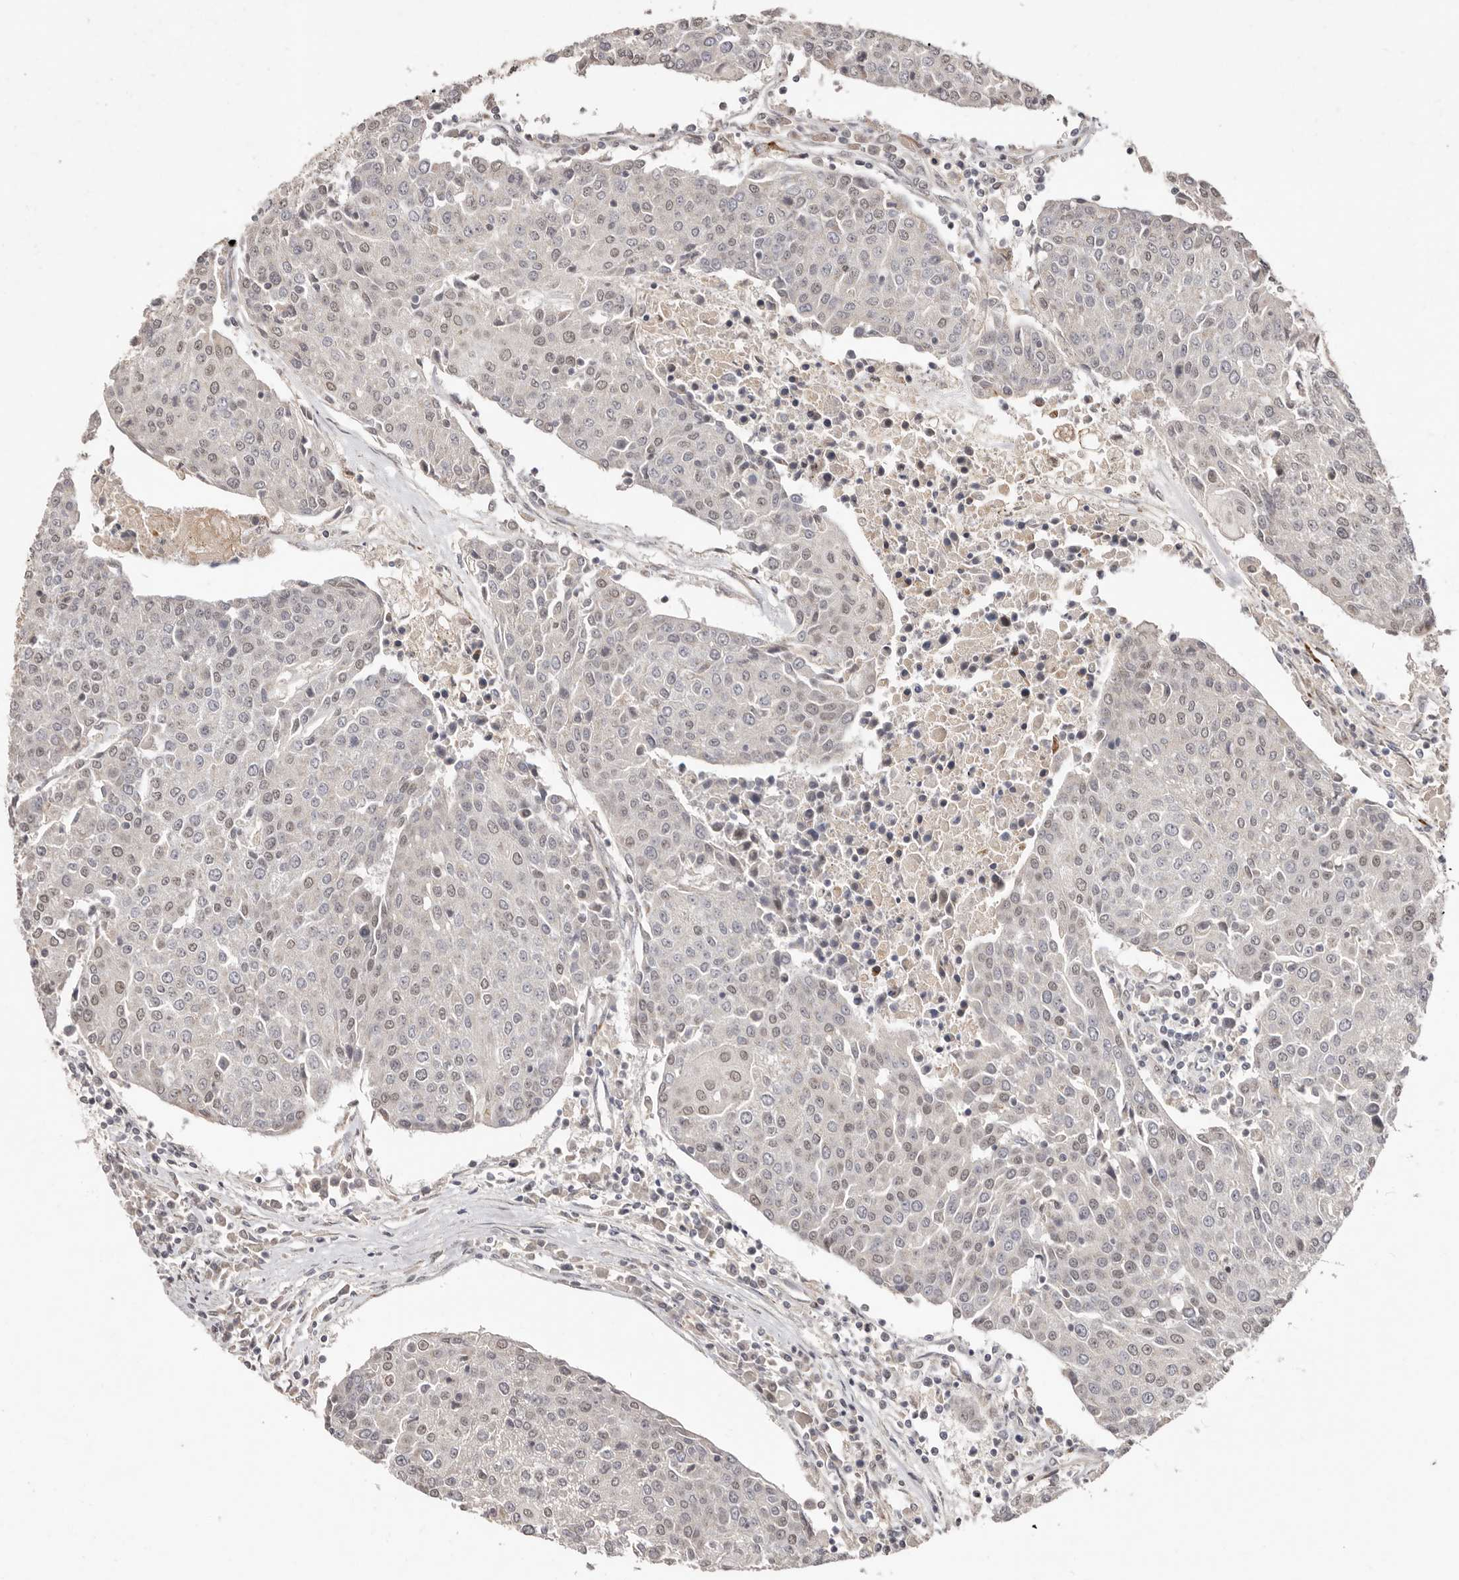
{"staining": {"intensity": "weak", "quantity": "25%-75%", "location": "nuclear"}, "tissue": "urothelial cancer", "cell_type": "Tumor cells", "image_type": "cancer", "snomed": [{"axis": "morphology", "description": "Urothelial carcinoma, High grade"}, {"axis": "topography", "description": "Urinary bladder"}], "caption": "Human urothelial cancer stained for a protein (brown) demonstrates weak nuclear positive staining in approximately 25%-75% of tumor cells.", "gene": "SRCAP", "patient": {"sex": "female", "age": 85}}